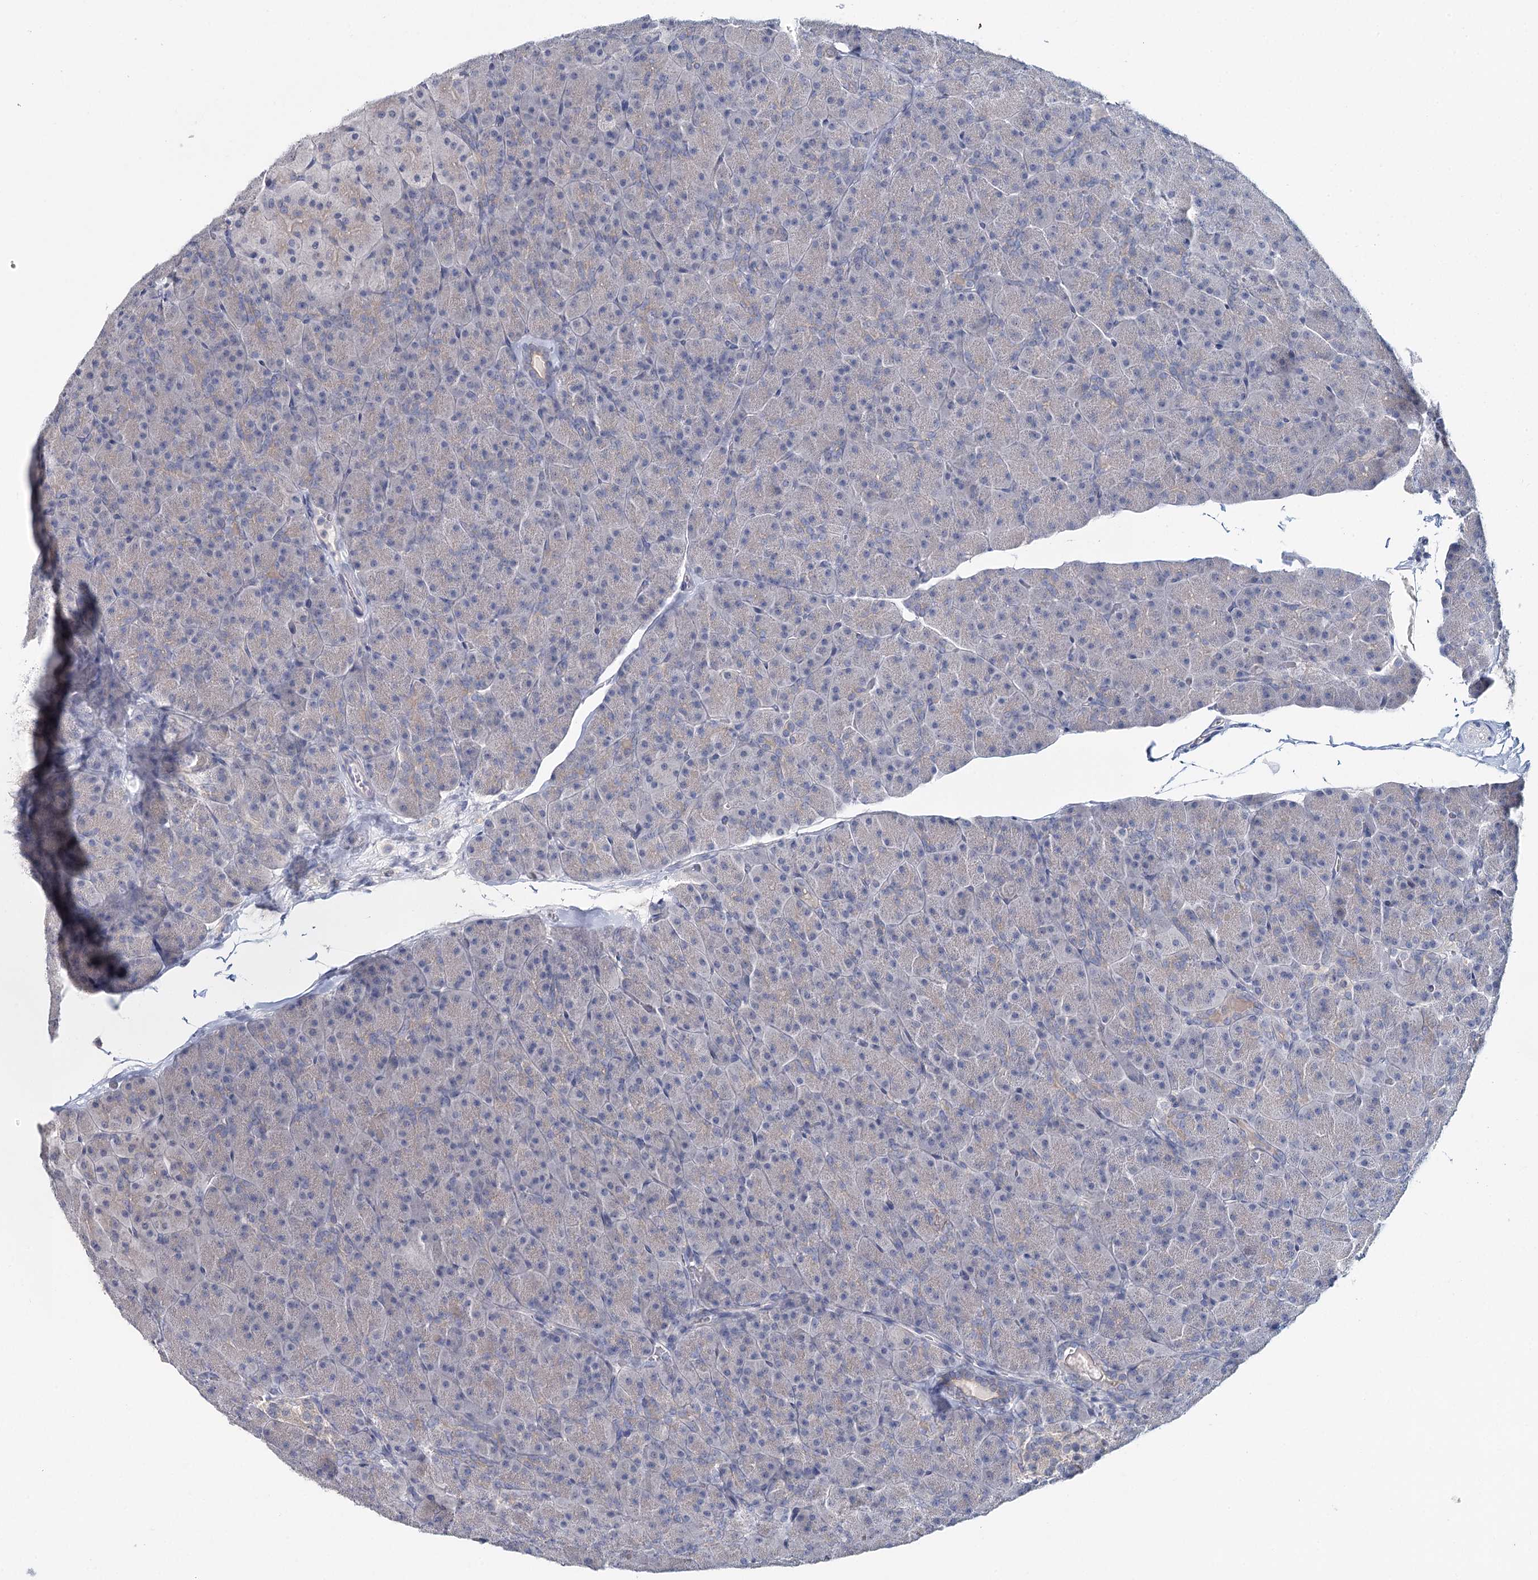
{"staining": {"intensity": "weak", "quantity": "<25%", "location": "cytoplasmic/membranous"}, "tissue": "pancreas", "cell_type": "Exocrine glandular cells", "image_type": "normal", "snomed": [{"axis": "morphology", "description": "Normal tissue, NOS"}, {"axis": "topography", "description": "Pancreas"}], "caption": "Immunohistochemical staining of unremarkable human pancreas displays no significant staining in exocrine glandular cells. The staining is performed using DAB (3,3'-diaminobenzidine) brown chromogen with nuclei counter-stained in using hematoxylin.", "gene": "DAPK1", "patient": {"sex": "male", "age": 36}}